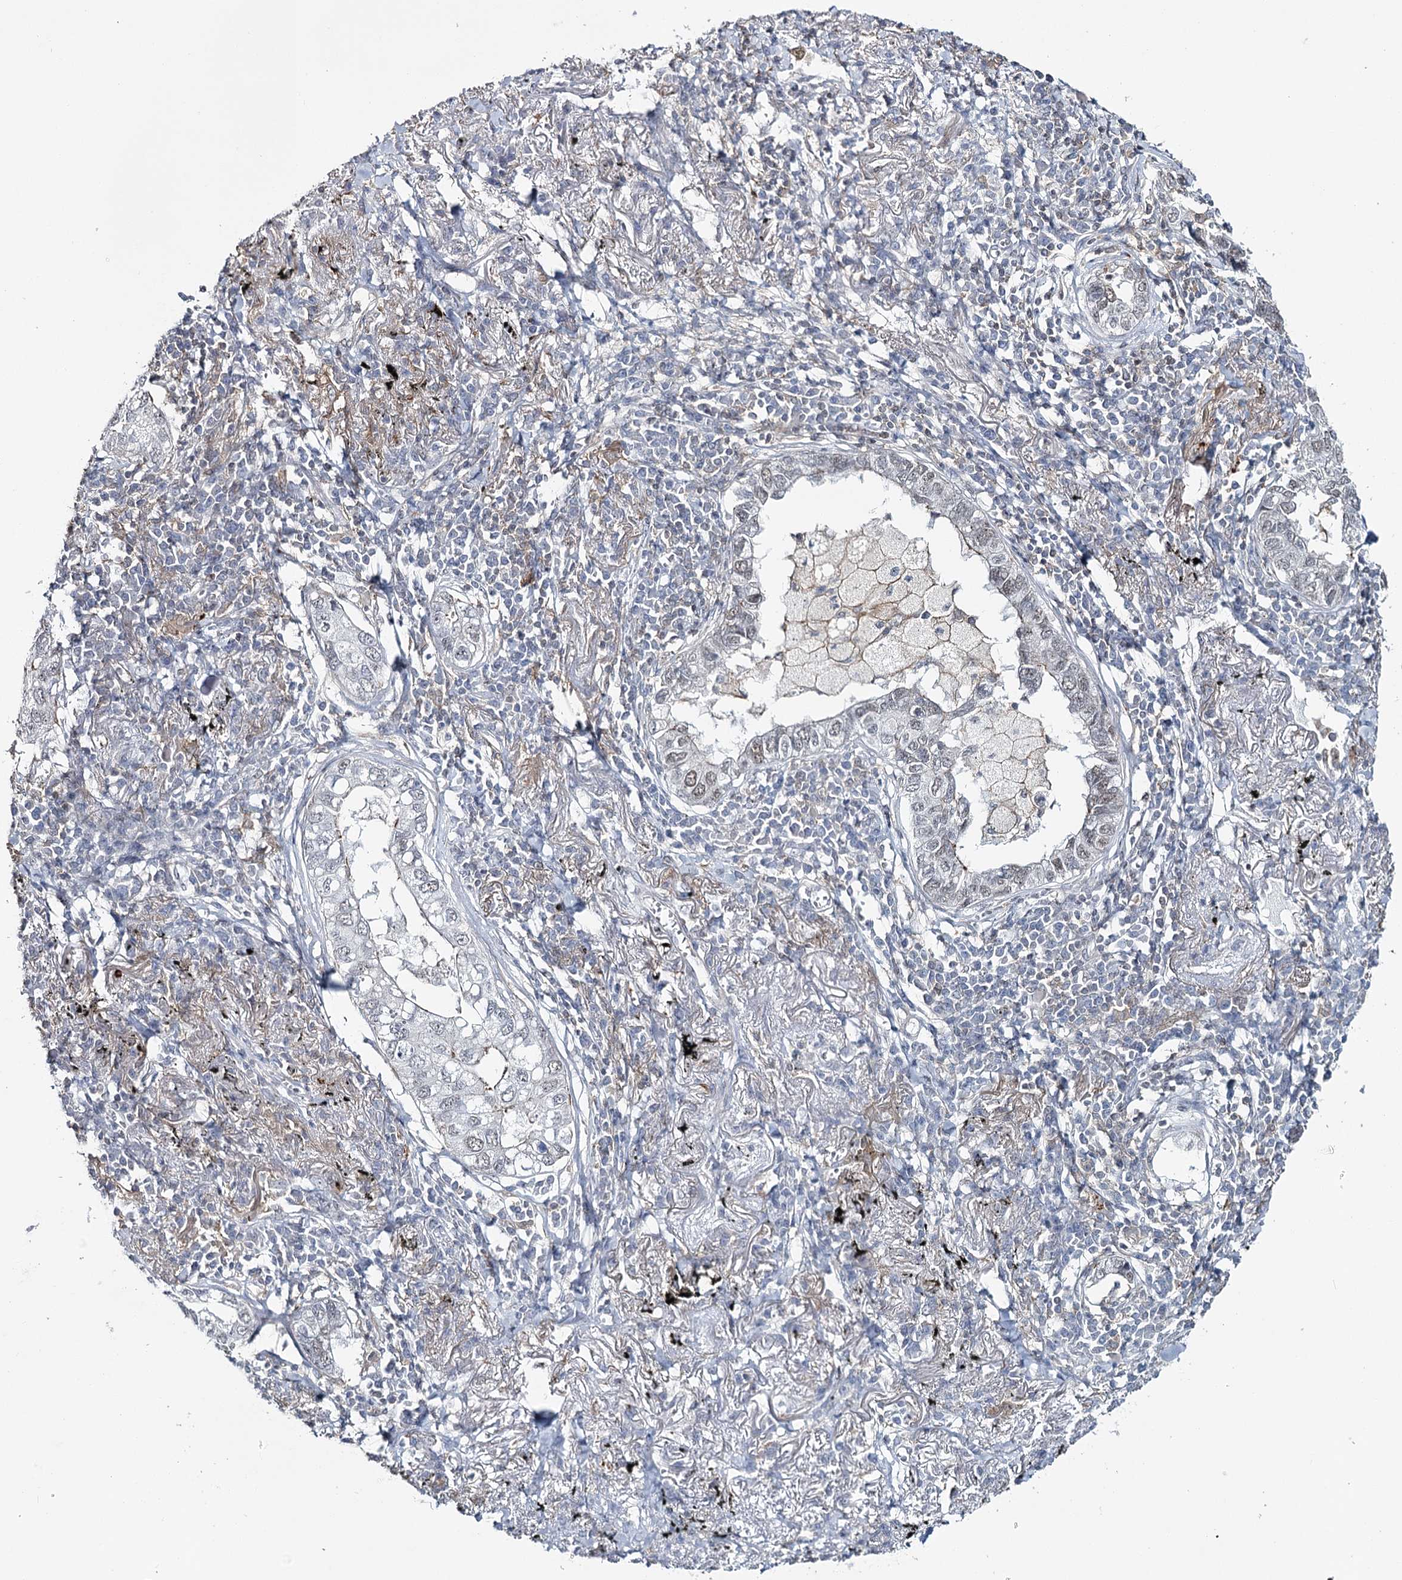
{"staining": {"intensity": "weak", "quantity": "<25%", "location": "nuclear"}, "tissue": "lung cancer", "cell_type": "Tumor cells", "image_type": "cancer", "snomed": [{"axis": "morphology", "description": "Adenocarcinoma, NOS"}, {"axis": "topography", "description": "Lung"}], "caption": "Micrograph shows no significant protein positivity in tumor cells of lung cancer.", "gene": "ZC3H8", "patient": {"sex": "male", "age": 65}}